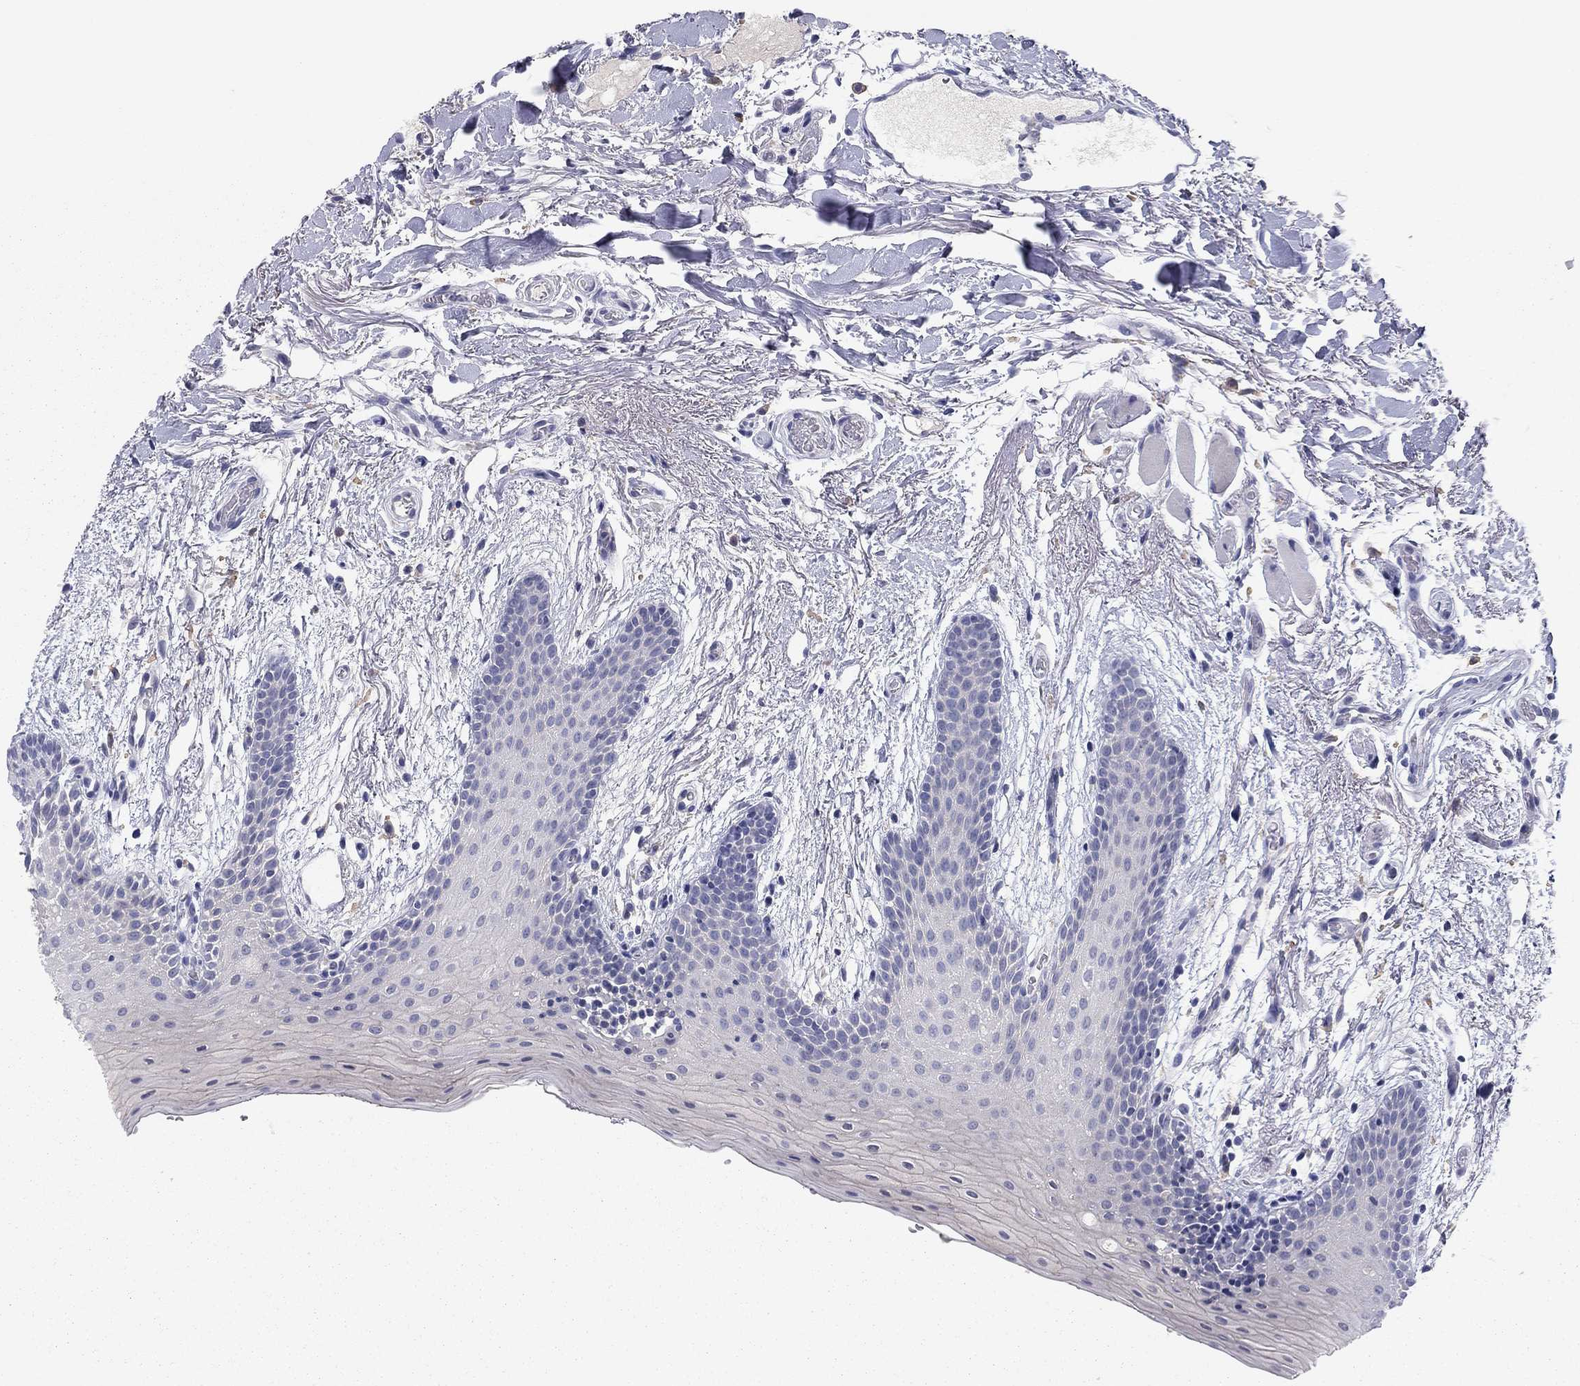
{"staining": {"intensity": "negative", "quantity": "none", "location": "none"}, "tissue": "oral mucosa", "cell_type": "Squamous epithelial cells", "image_type": "normal", "snomed": [{"axis": "morphology", "description": "Normal tissue, NOS"}, {"axis": "topography", "description": "Oral tissue"}, {"axis": "topography", "description": "Tounge, NOS"}], "caption": "IHC photomicrograph of unremarkable human oral mucosa stained for a protein (brown), which demonstrates no staining in squamous epithelial cells.", "gene": "CNTNAP4", "patient": {"sex": "female", "age": 86}}